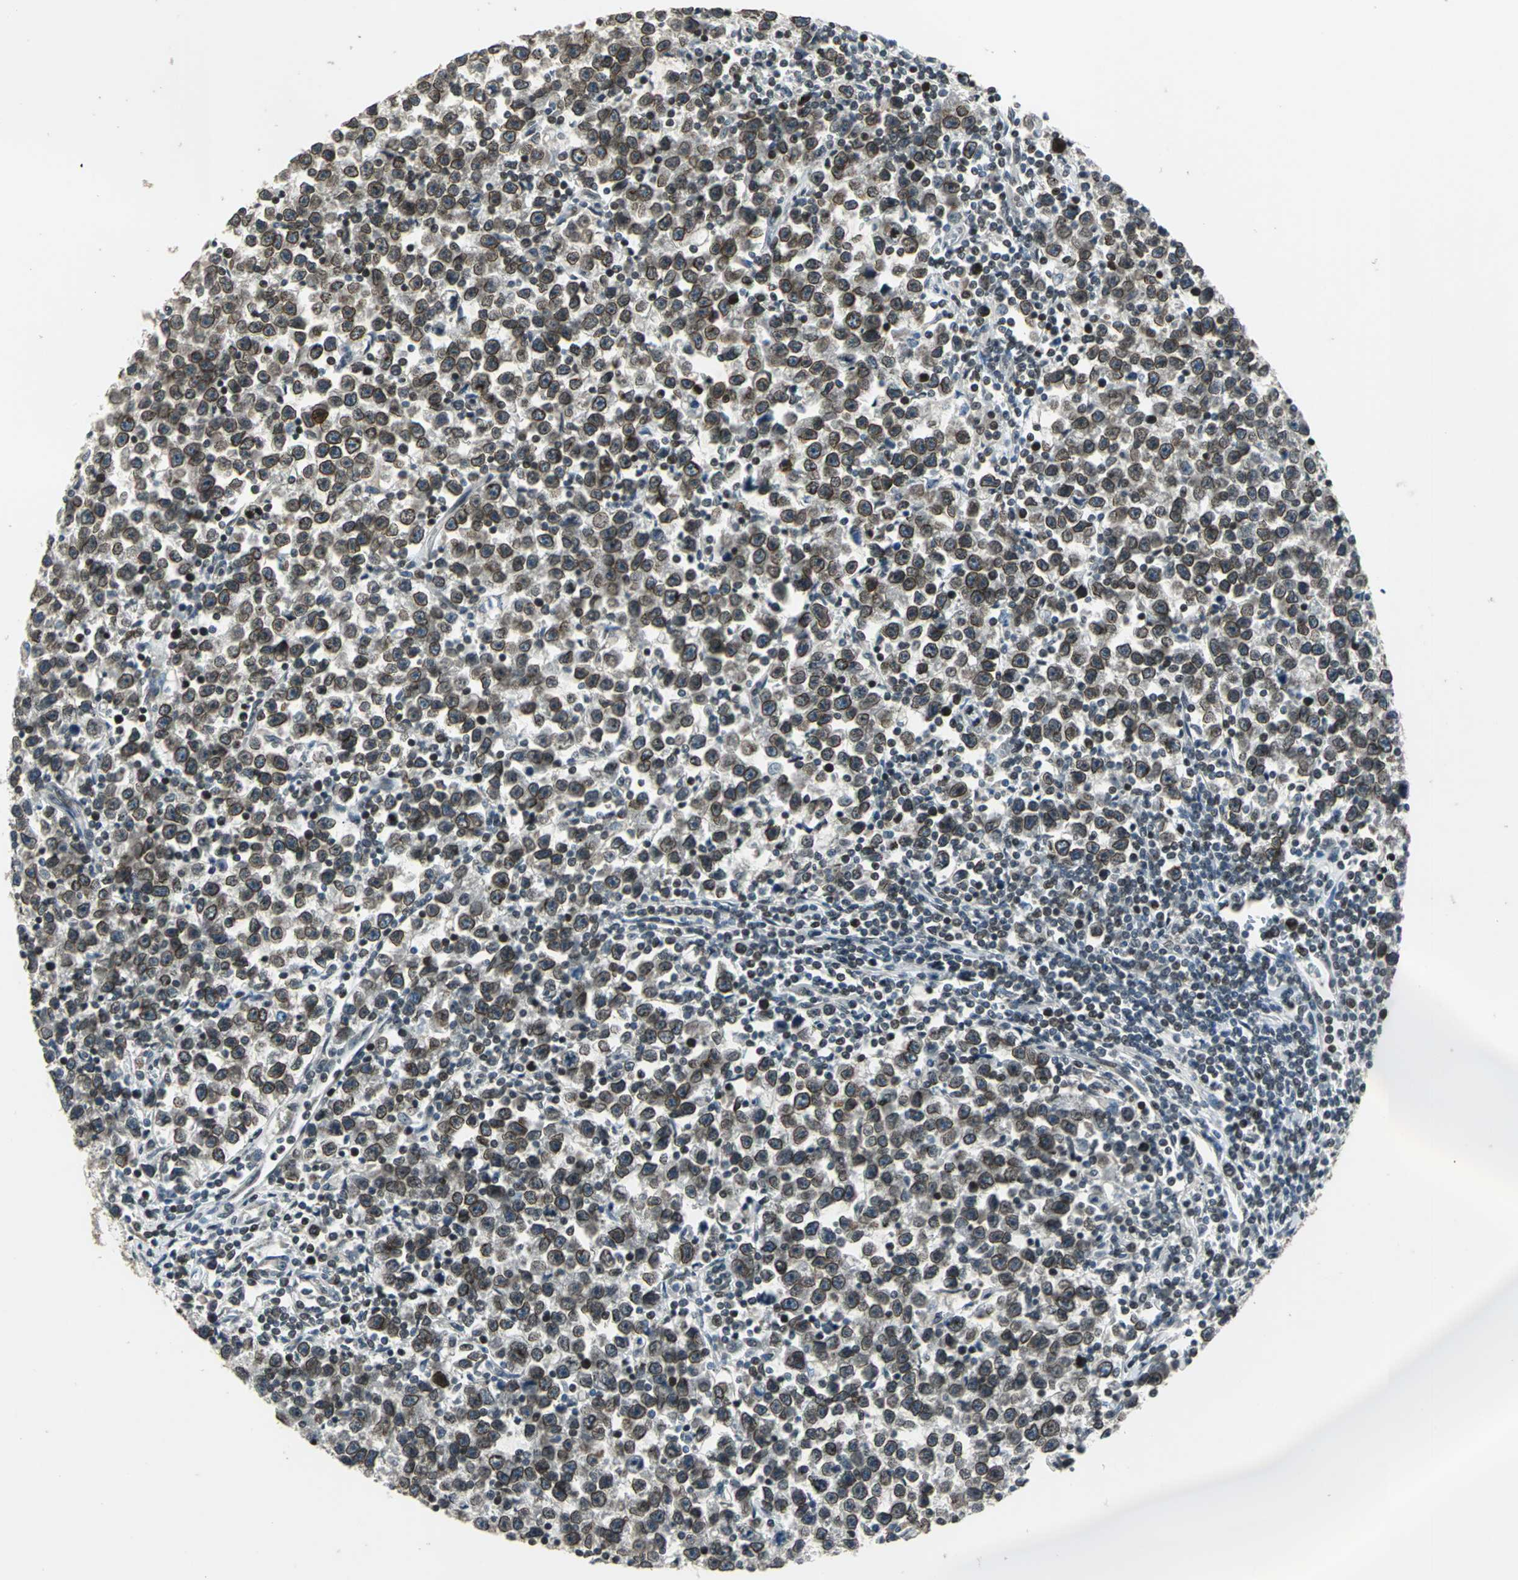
{"staining": {"intensity": "moderate", "quantity": ">75%", "location": "cytoplasmic/membranous,nuclear"}, "tissue": "testis cancer", "cell_type": "Tumor cells", "image_type": "cancer", "snomed": [{"axis": "morphology", "description": "Seminoma, NOS"}, {"axis": "topography", "description": "Testis"}], "caption": "DAB immunohistochemical staining of seminoma (testis) displays moderate cytoplasmic/membranous and nuclear protein expression in about >75% of tumor cells.", "gene": "BRIP1", "patient": {"sex": "male", "age": 43}}